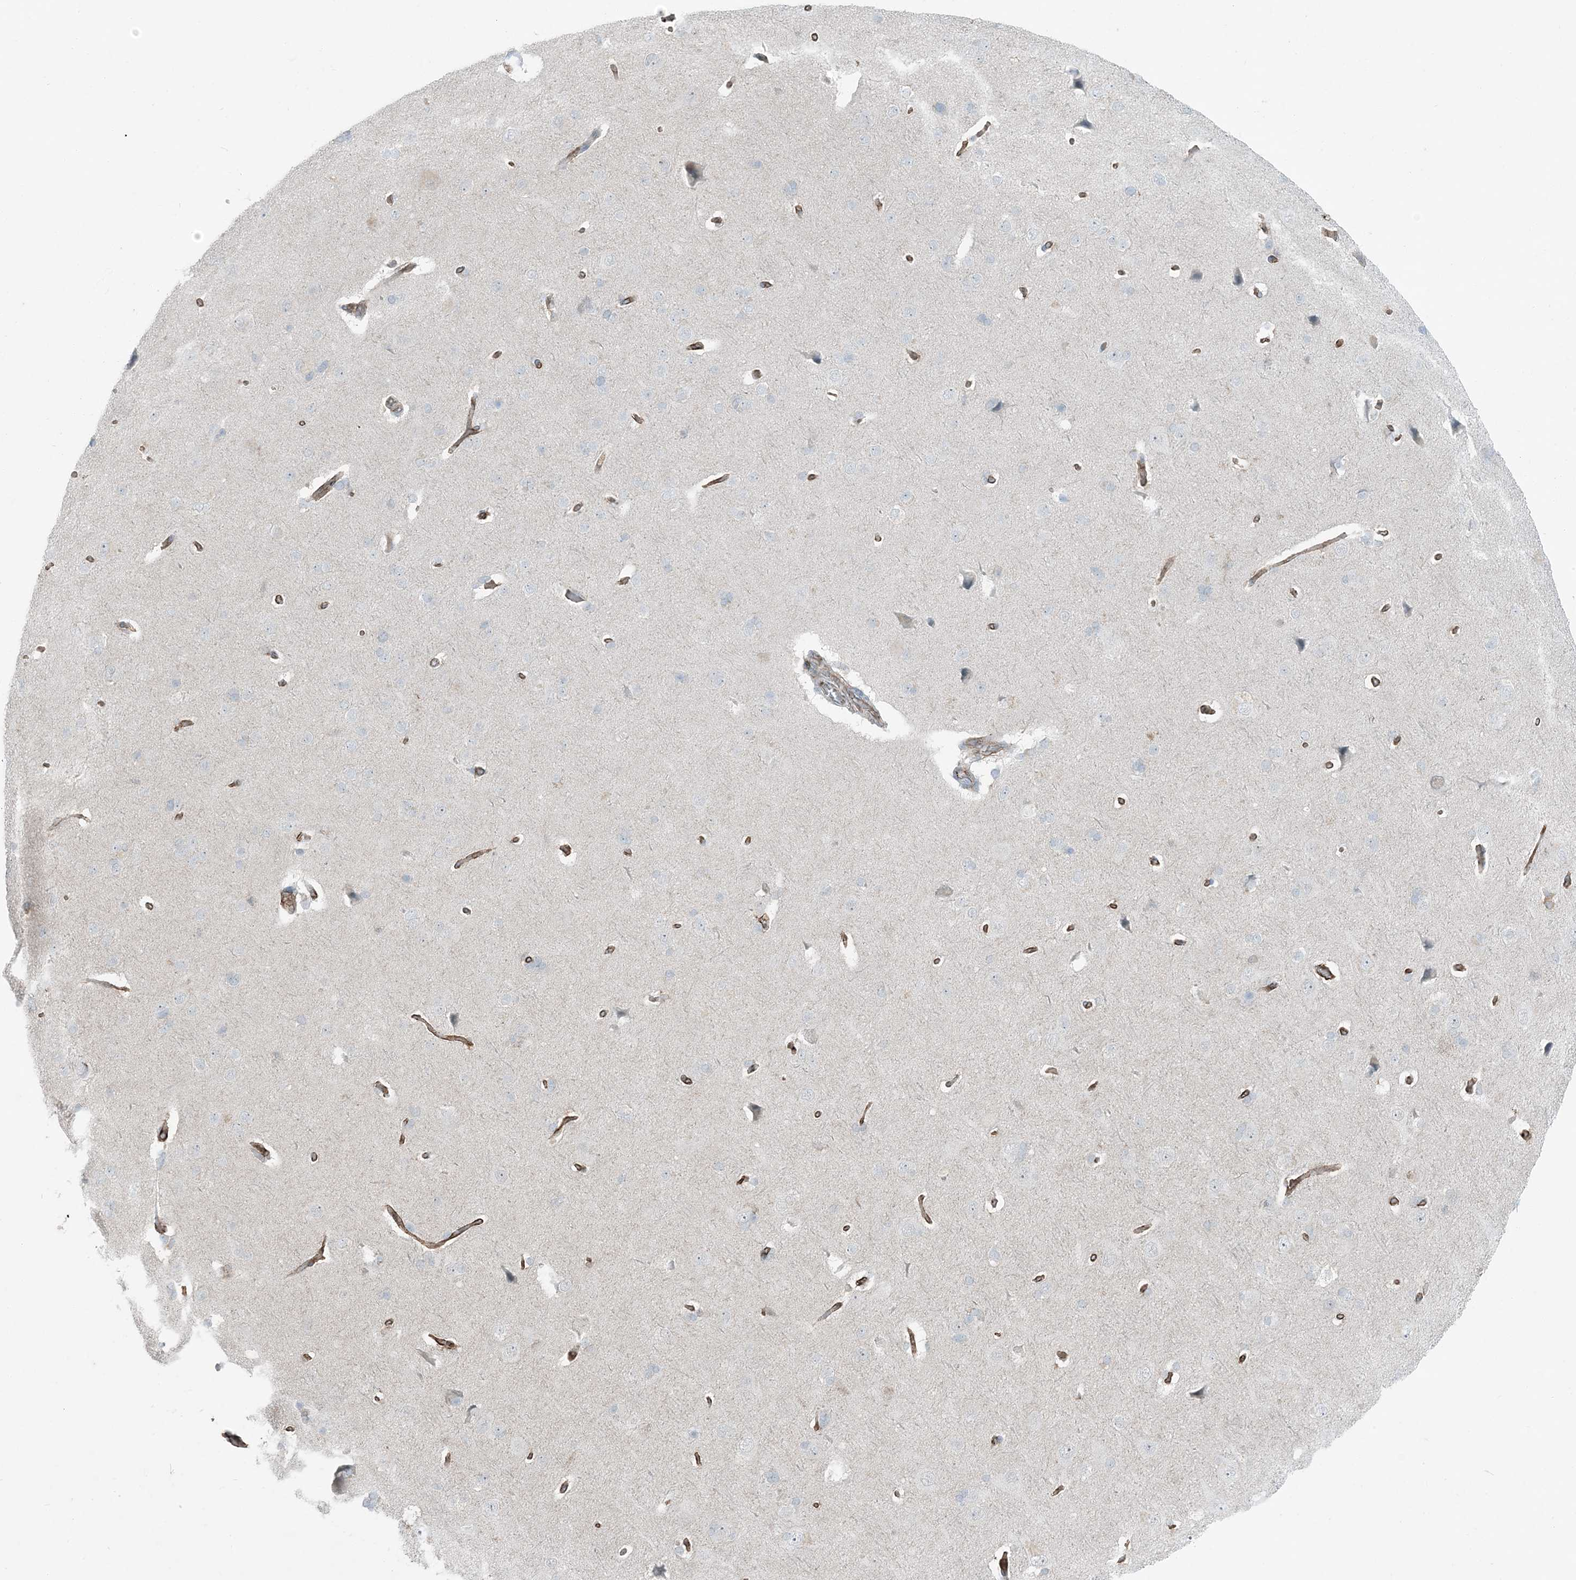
{"staining": {"intensity": "strong", "quantity": ">75%", "location": "cytoplasmic/membranous"}, "tissue": "cerebral cortex", "cell_type": "Endothelial cells", "image_type": "normal", "snomed": [{"axis": "morphology", "description": "Normal tissue, NOS"}, {"axis": "topography", "description": "Cerebral cortex"}], "caption": "Protein analysis of normal cerebral cortex exhibits strong cytoplasmic/membranous staining in about >75% of endothelial cells.", "gene": "APOBEC3C", "patient": {"sex": "male", "age": 62}}